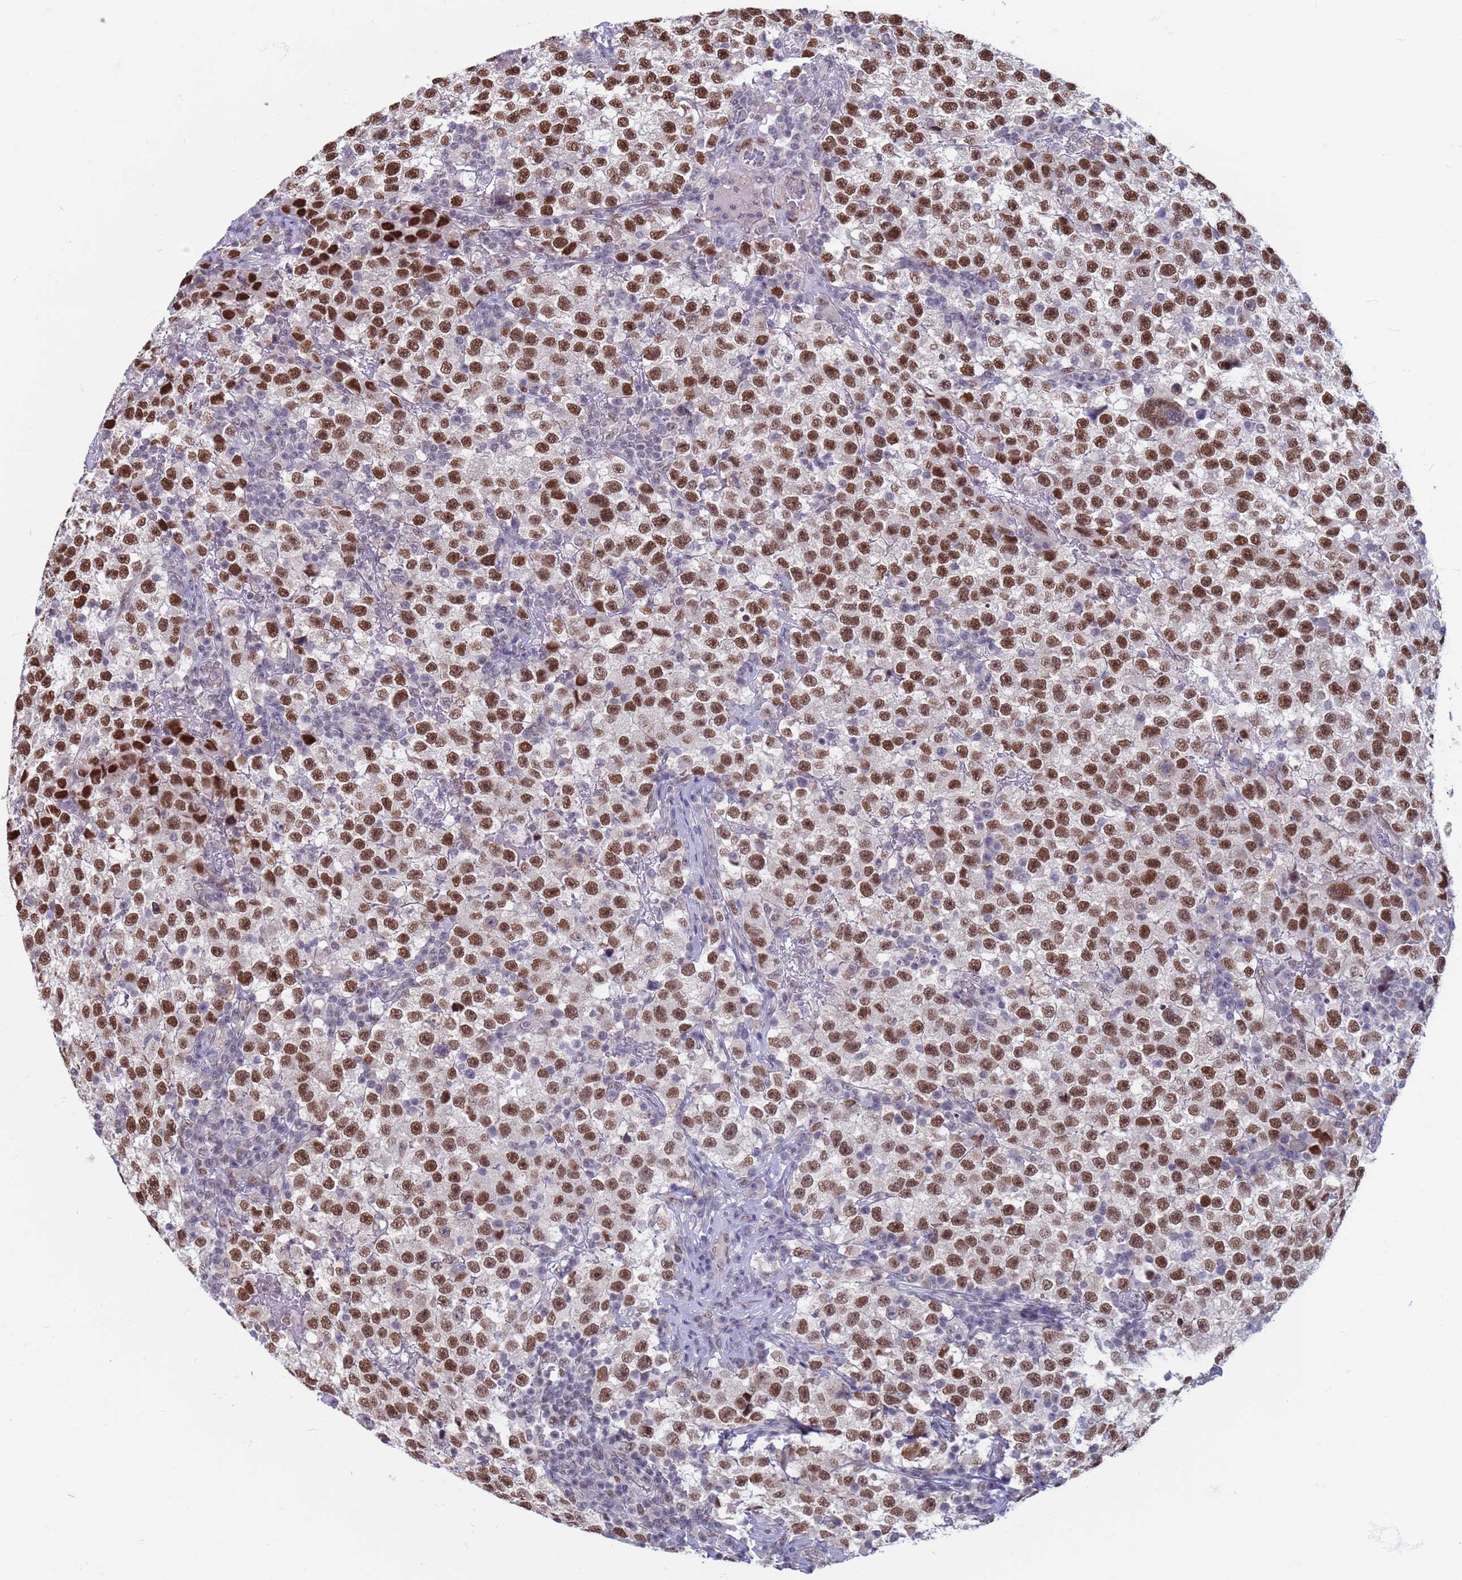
{"staining": {"intensity": "strong", "quantity": ">75%", "location": "nuclear"}, "tissue": "testis cancer", "cell_type": "Tumor cells", "image_type": "cancer", "snomed": [{"axis": "morphology", "description": "Seminoma, NOS"}, {"axis": "topography", "description": "Testis"}], "caption": "Approximately >75% of tumor cells in testis seminoma exhibit strong nuclear protein positivity as visualized by brown immunohistochemical staining.", "gene": "SAE1", "patient": {"sex": "male", "age": 22}}